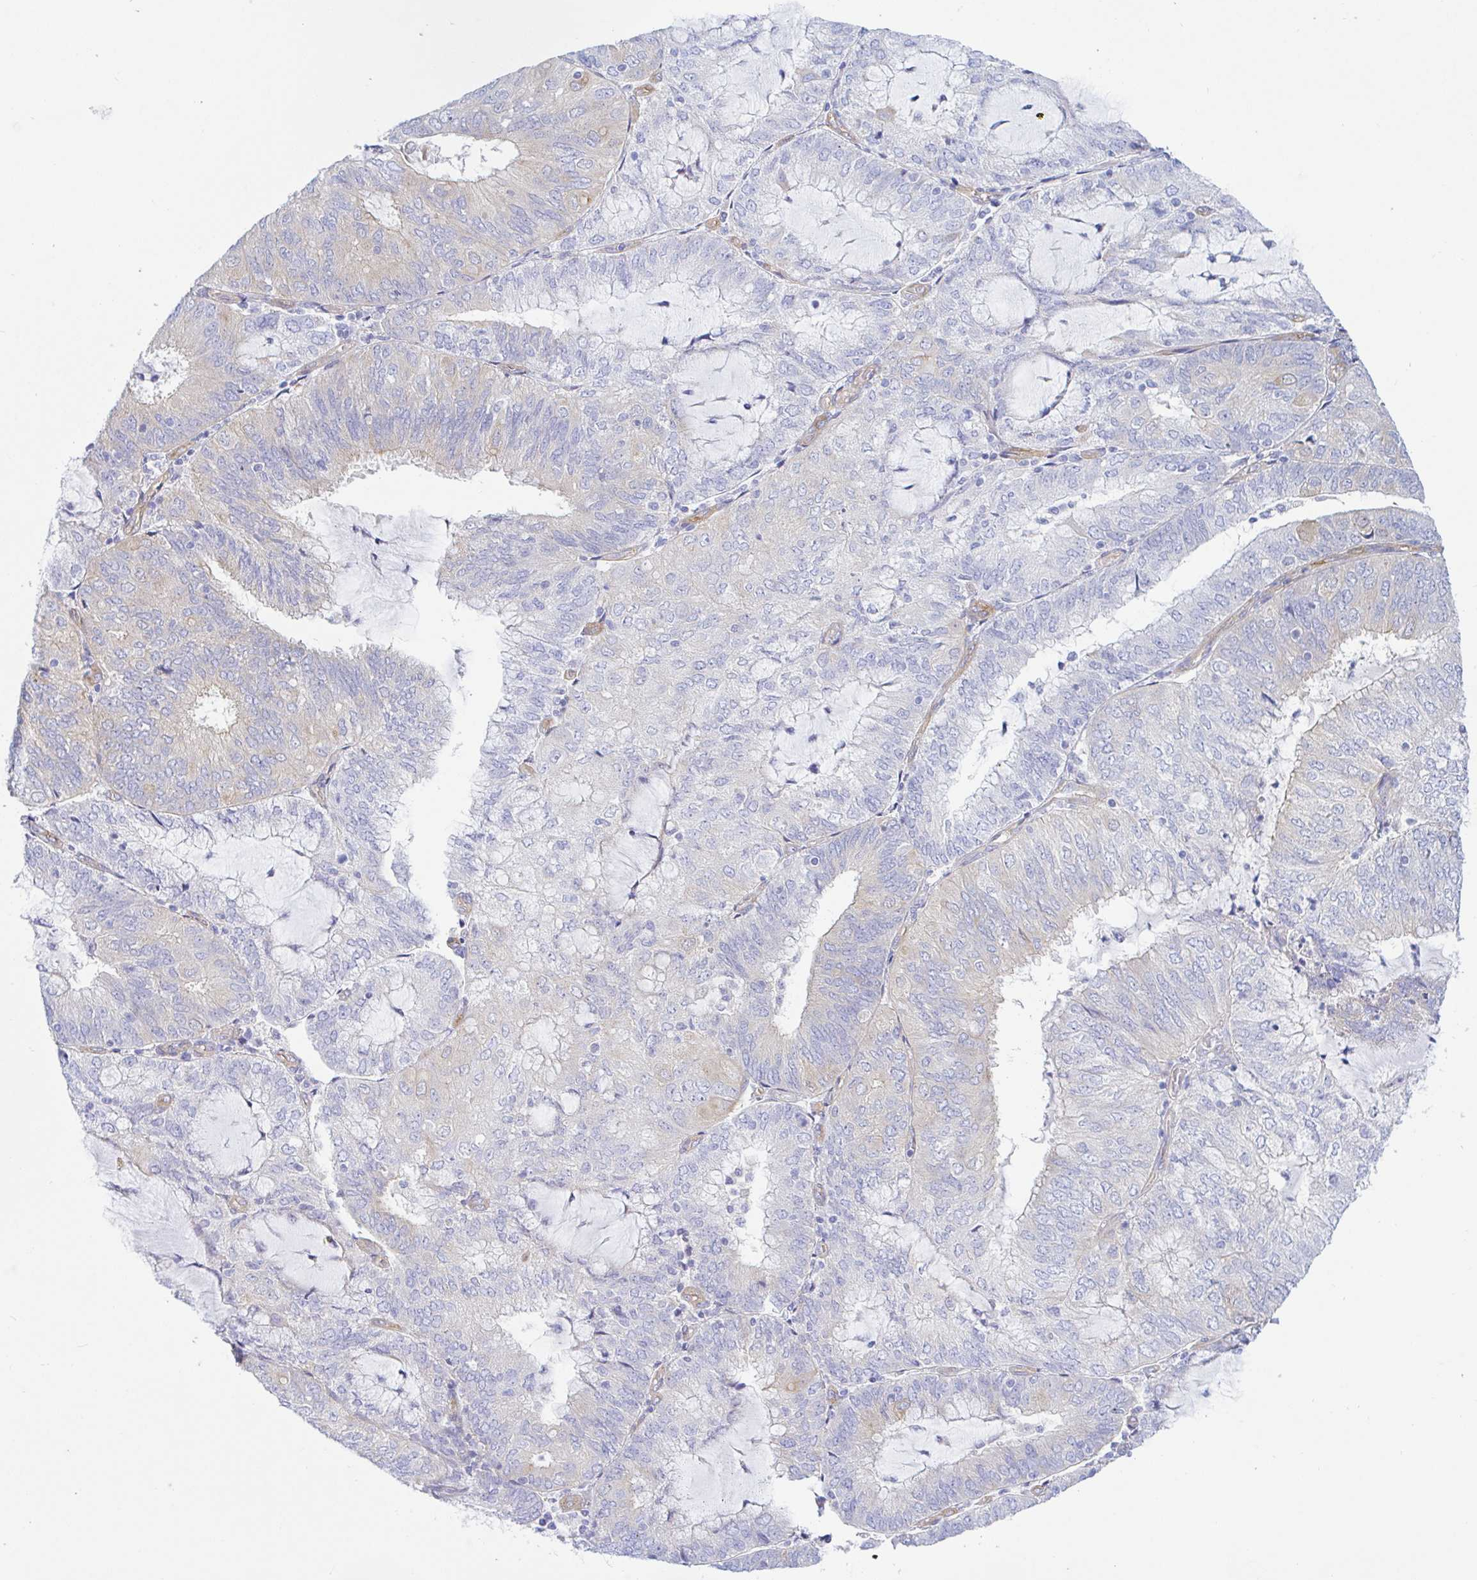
{"staining": {"intensity": "negative", "quantity": "none", "location": "none"}, "tissue": "endometrial cancer", "cell_type": "Tumor cells", "image_type": "cancer", "snomed": [{"axis": "morphology", "description": "Adenocarcinoma, NOS"}, {"axis": "topography", "description": "Endometrium"}], "caption": "Immunohistochemical staining of human endometrial cancer reveals no significant positivity in tumor cells.", "gene": "ARL4D", "patient": {"sex": "female", "age": 81}}